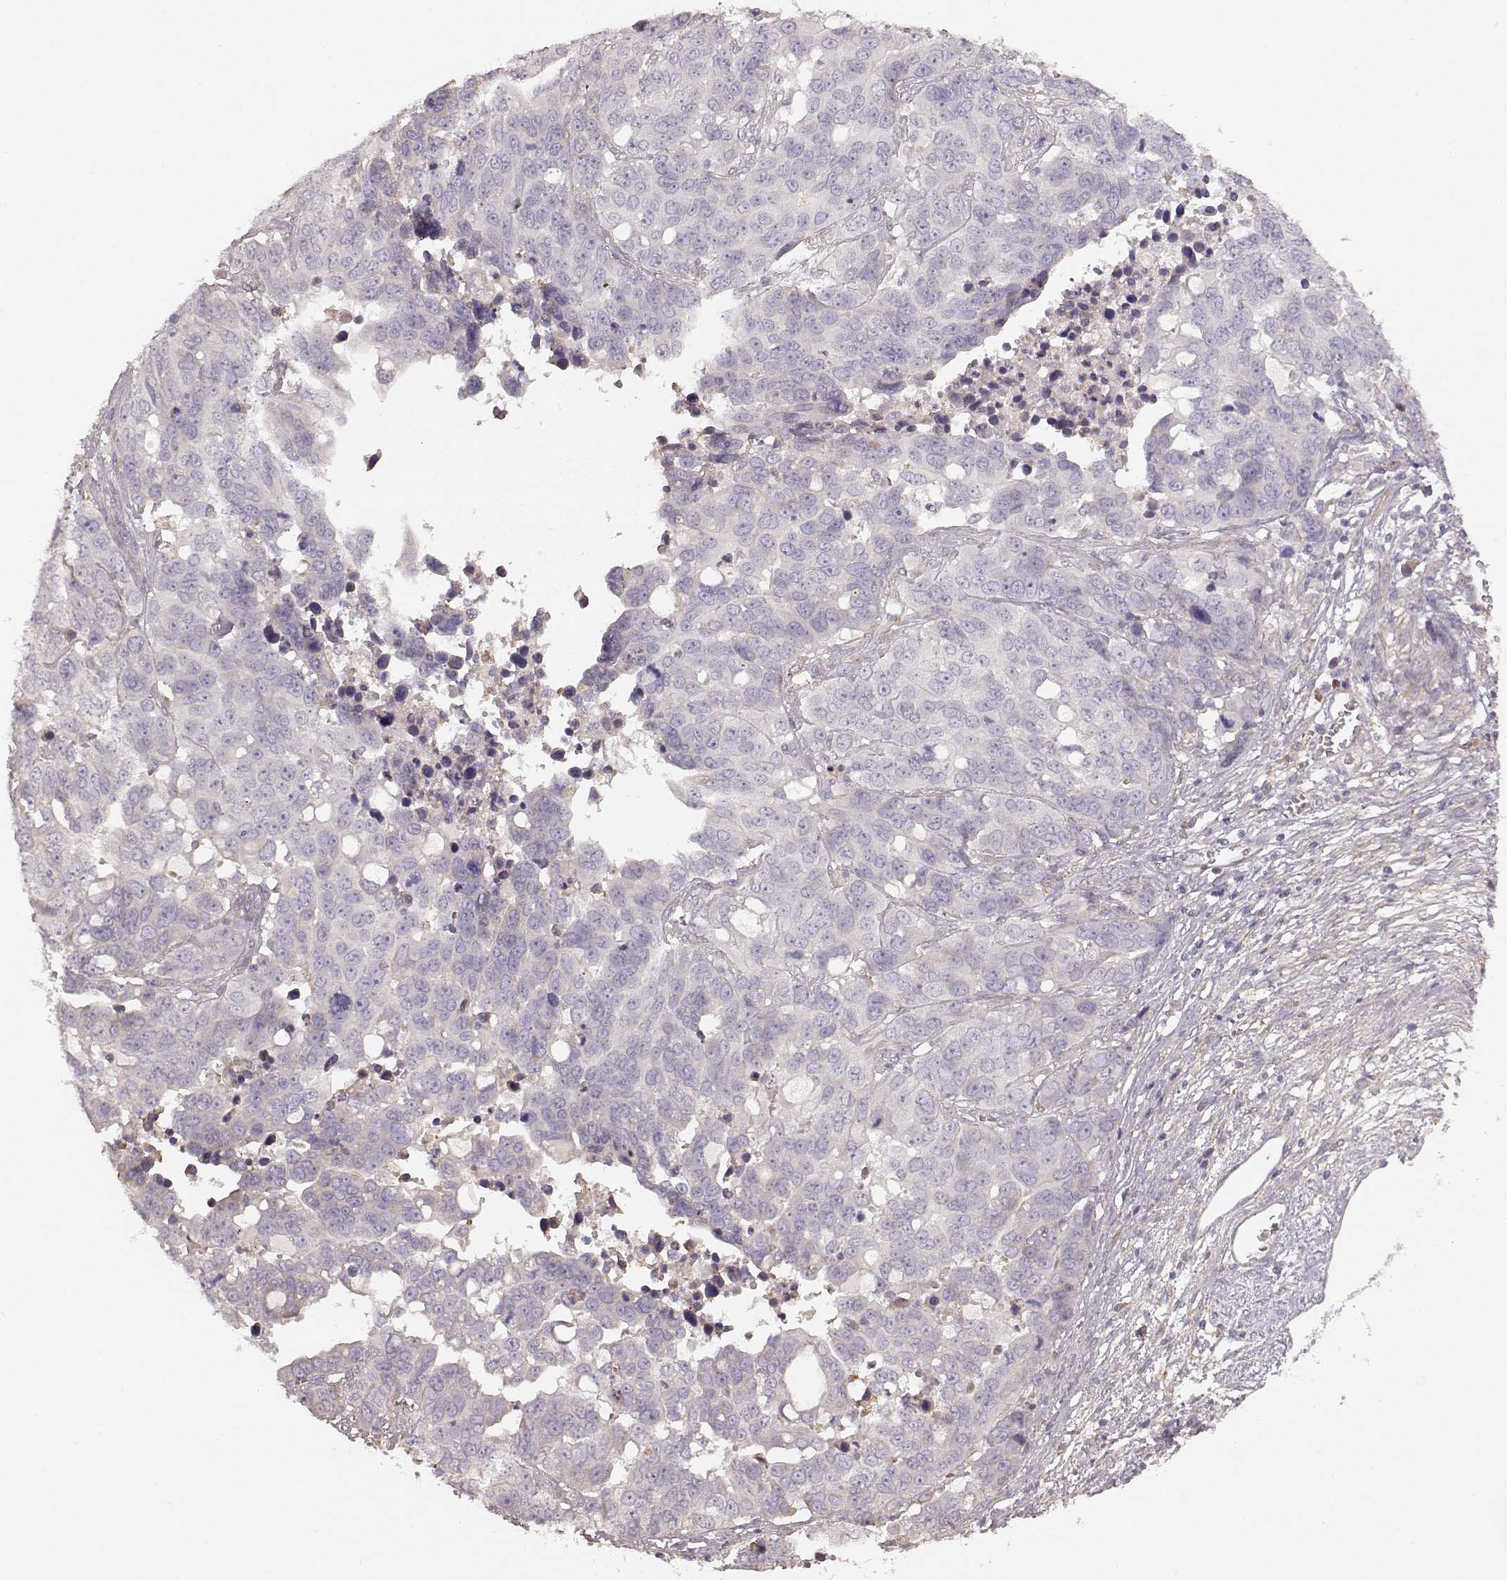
{"staining": {"intensity": "negative", "quantity": "none", "location": "none"}, "tissue": "ovarian cancer", "cell_type": "Tumor cells", "image_type": "cancer", "snomed": [{"axis": "morphology", "description": "Carcinoma, endometroid"}, {"axis": "topography", "description": "Ovary"}], "caption": "The histopathology image displays no significant staining in tumor cells of ovarian endometroid carcinoma.", "gene": "KCNJ9", "patient": {"sex": "female", "age": 78}}